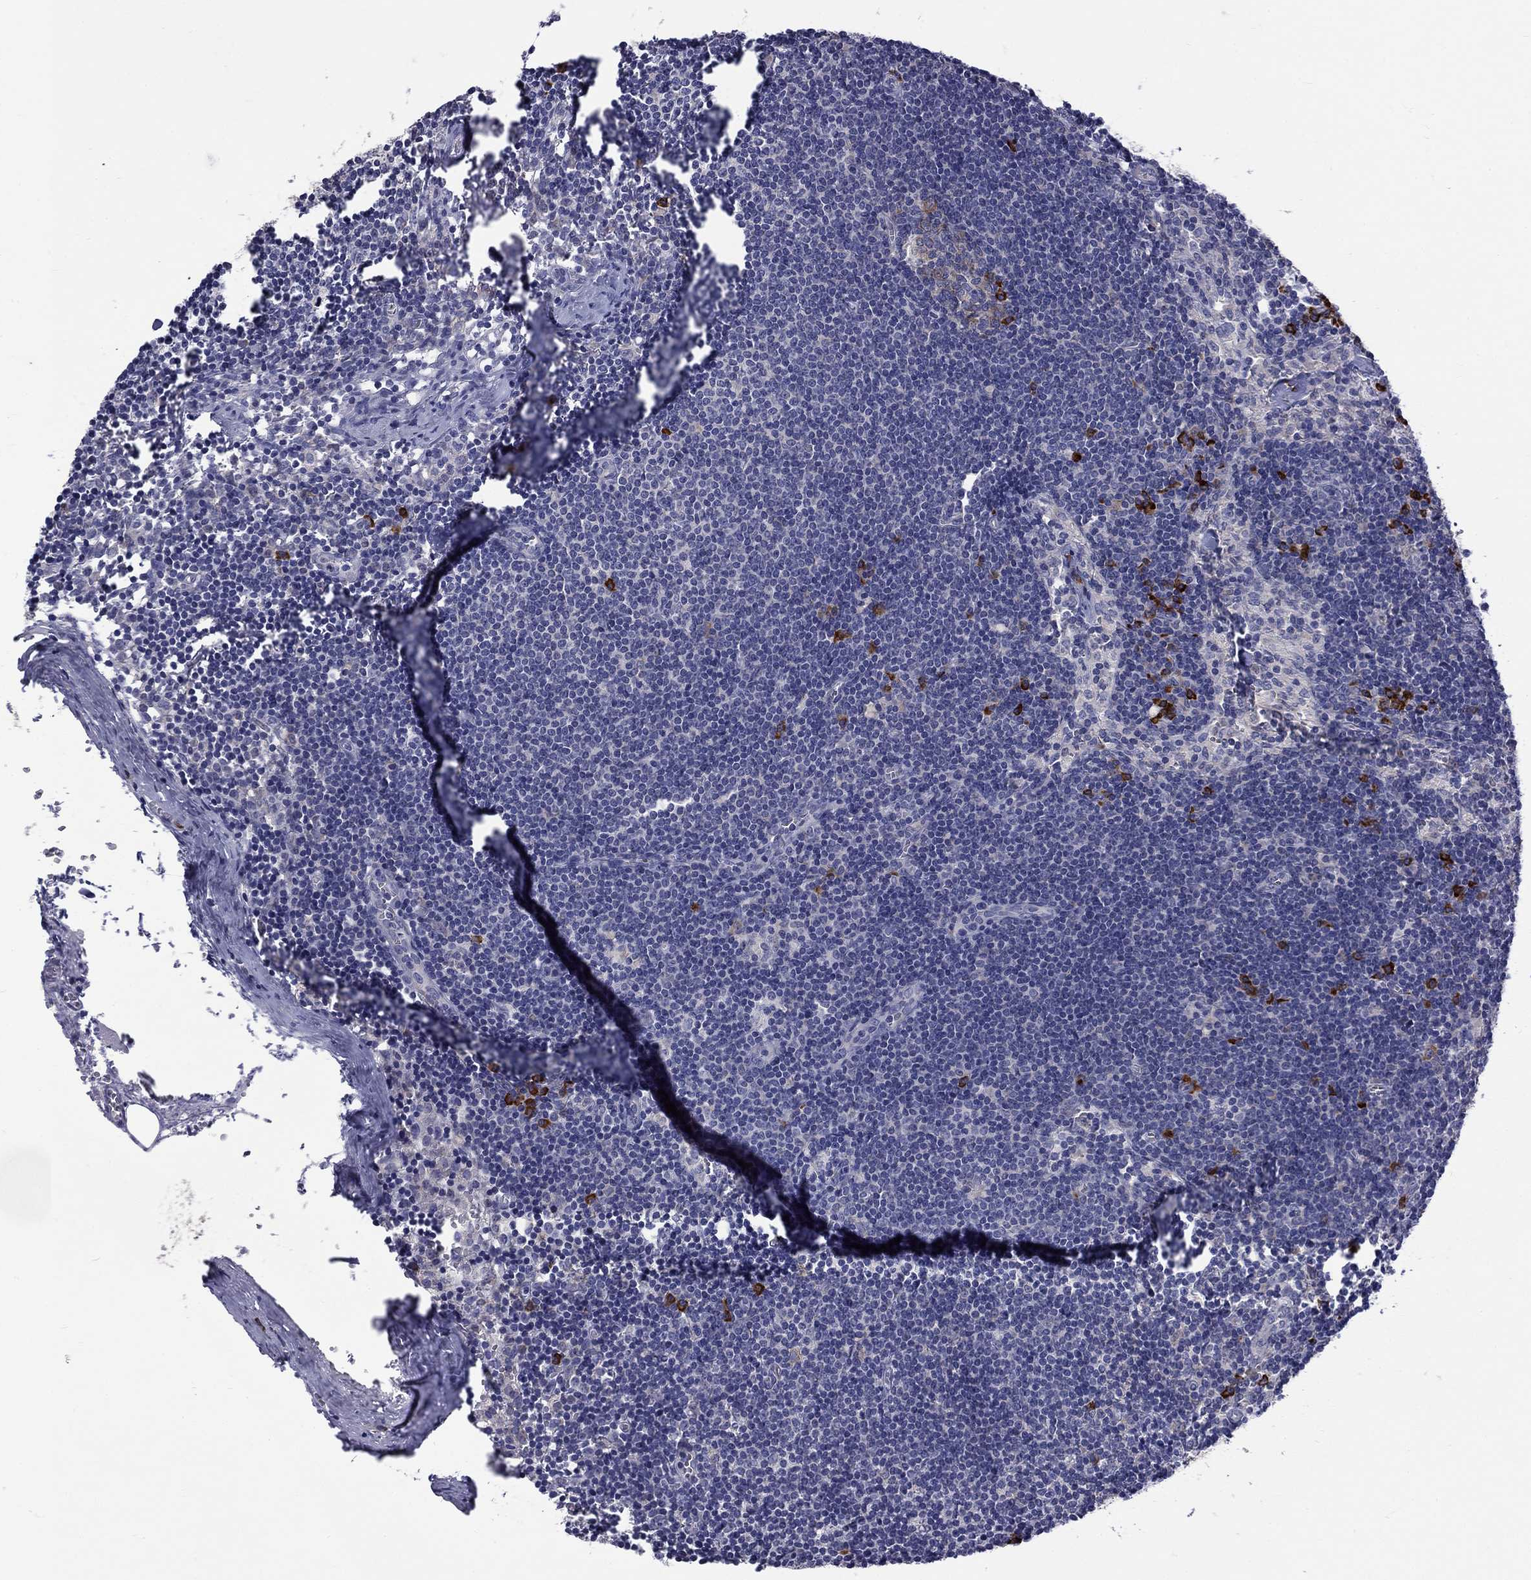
{"staining": {"intensity": "strong", "quantity": "<25%", "location": "cytoplasmic/membranous"}, "tissue": "lymph node", "cell_type": "Non-germinal center cells", "image_type": "normal", "snomed": [{"axis": "morphology", "description": "Normal tissue, NOS"}, {"axis": "topography", "description": "Lymph node"}], "caption": "IHC image of benign lymph node stained for a protein (brown), which displays medium levels of strong cytoplasmic/membranous staining in about <25% of non-germinal center cells.", "gene": "PABPC4", "patient": {"sex": "female", "age": 52}}